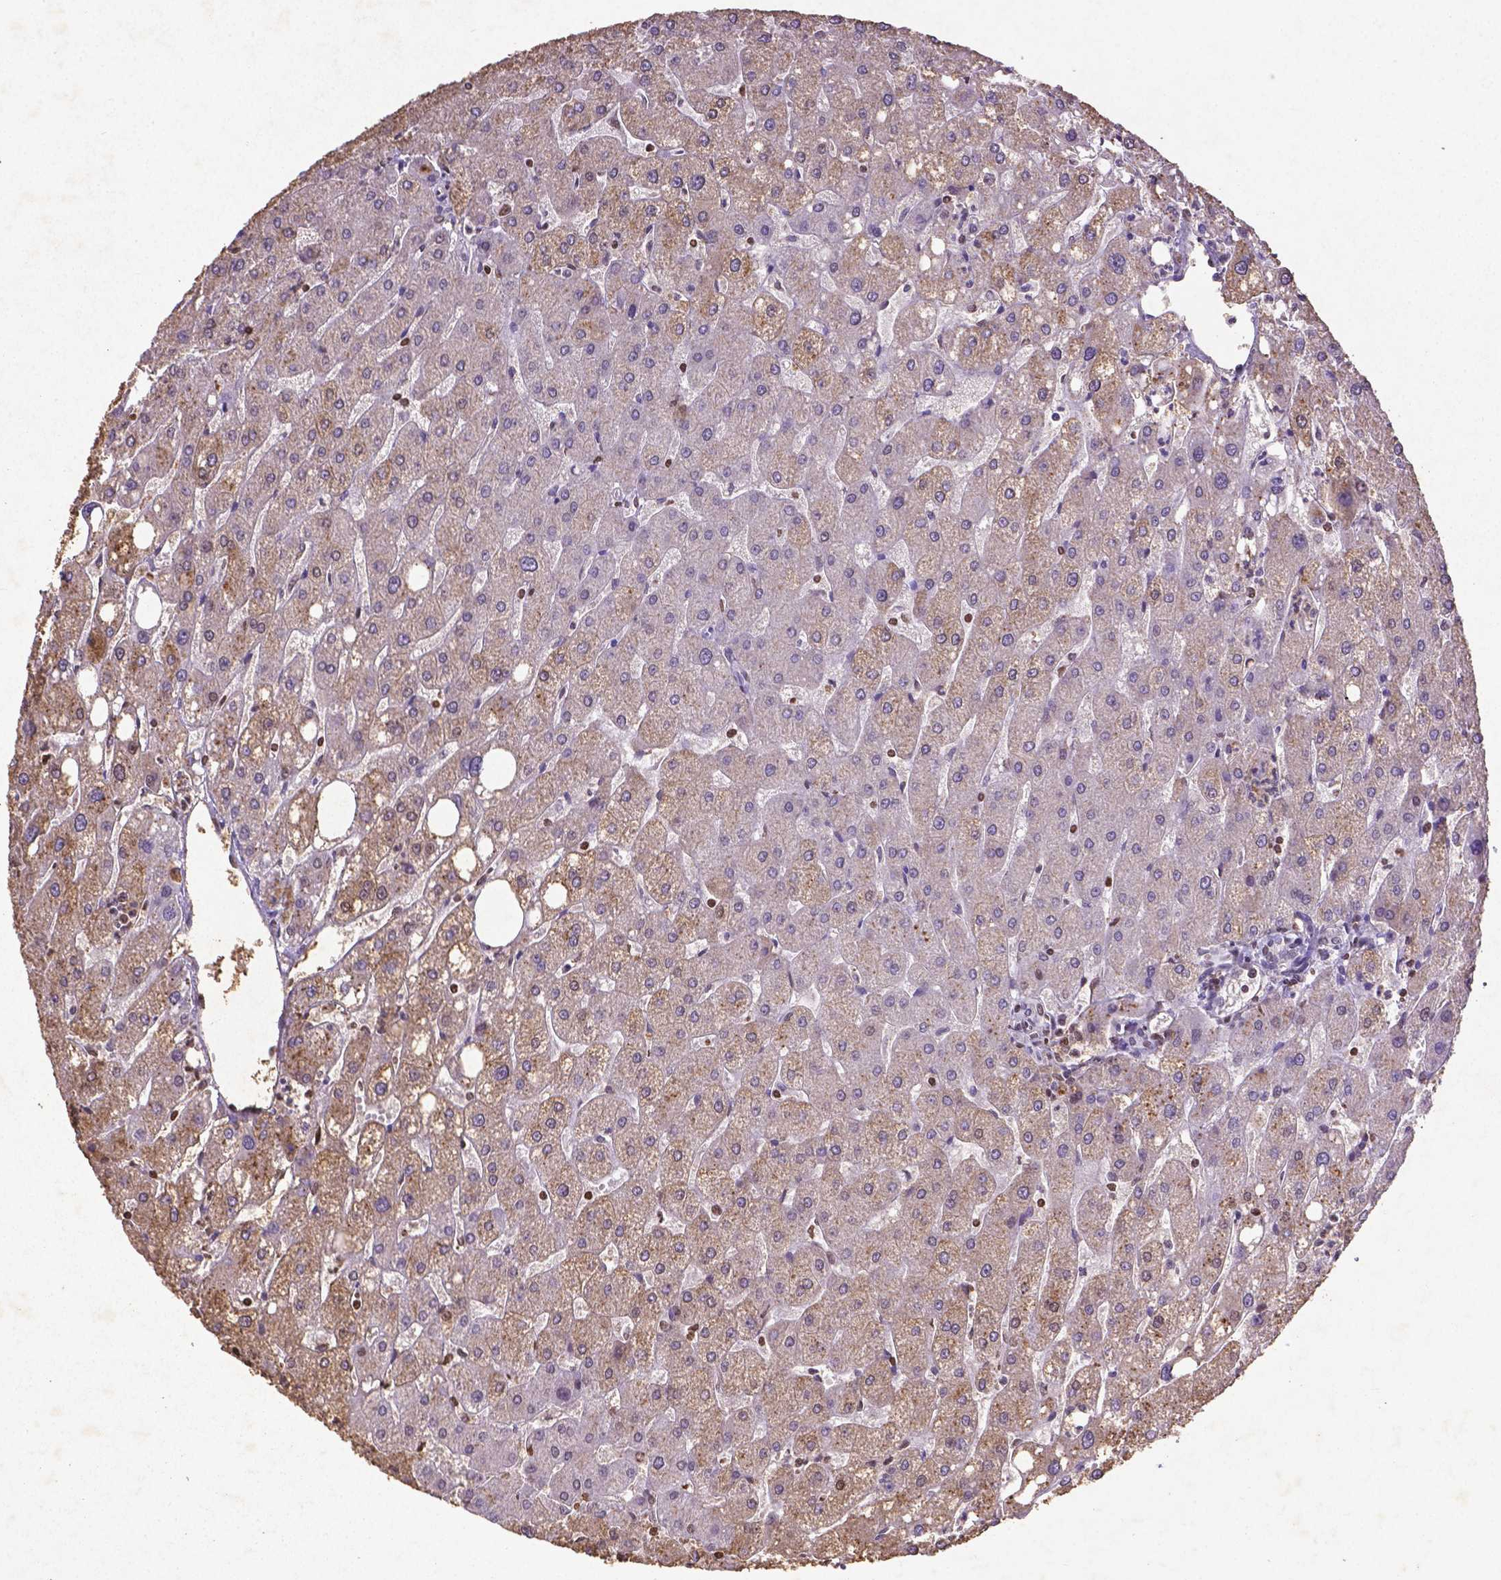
{"staining": {"intensity": "strong", "quantity": "25%-75%", "location": "cytoplasmic/membranous"}, "tissue": "liver", "cell_type": "Cholangiocytes", "image_type": "normal", "snomed": [{"axis": "morphology", "description": "Normal tissue, NOS"}, {"axis": "topography", "description": "Liver"}], "caption": "Benign liver shows strong cytoplasmic/membranous expression in approximately 25%-75% of cholangiocytes (Stains: DAB in brown, nuclei in blue, Microscopy: brightfield microscopy at high magnification)..", "gene": "CDKN1A", "patient": {"sex": "male", "age": 67}}